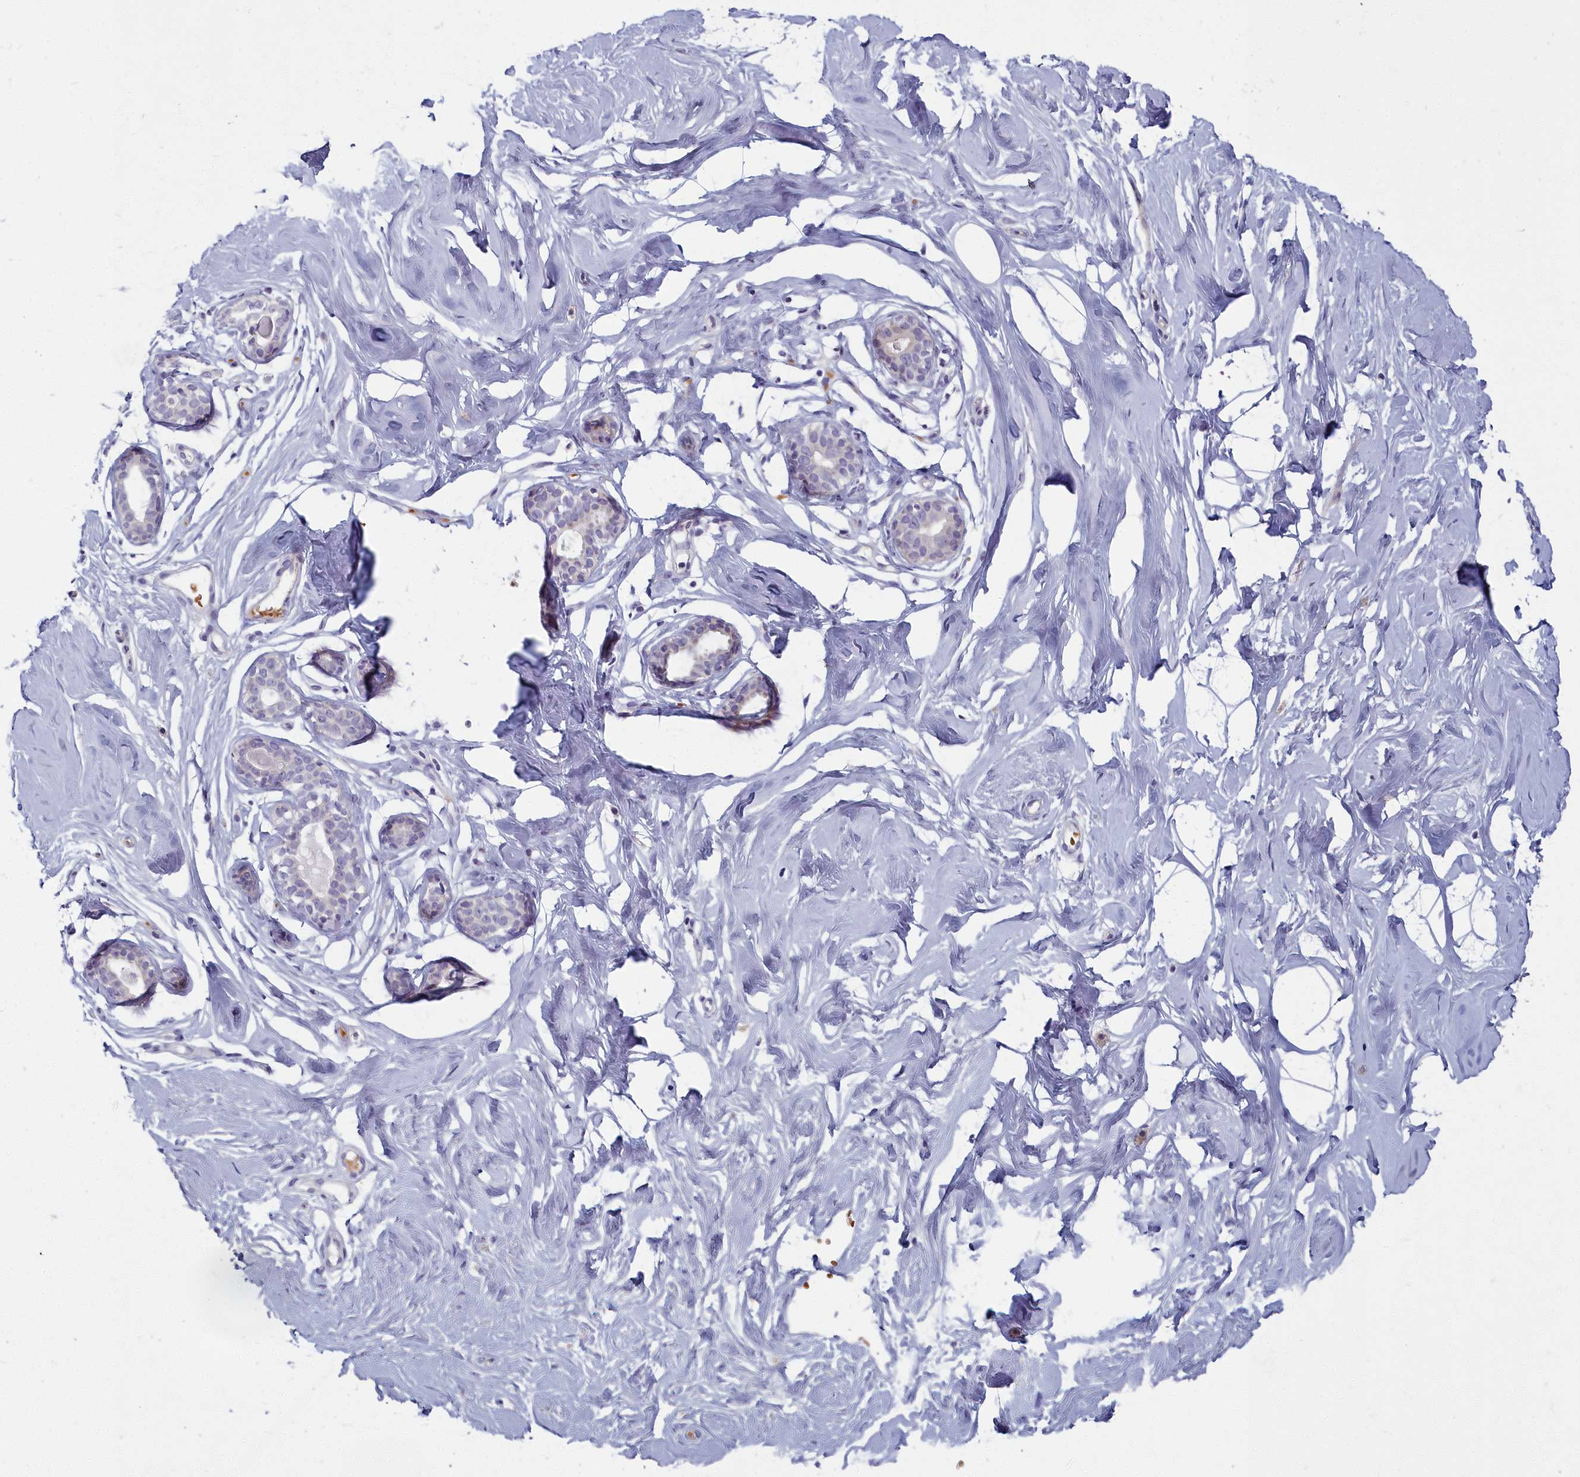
{"staining": {"intensity": "negative", "quantity": "none", "location": "none"}, "tissue": "breast", "cell_type": "Adipocytes", "image_type": "normal", "snomed": [{"axis": "morphology", "description": "Normal tissue, NOS"}, {"axis": "morphology", "description": "Adenoma, NOS"}, {"axis": "topography", "description": "Breast"}], "caption": "This is an IHC histopathology image of unremarkable human breast. There is no staining in adipocytes.", "gene": "ARL15", "patient": {"sex": "female", "age": 23}}